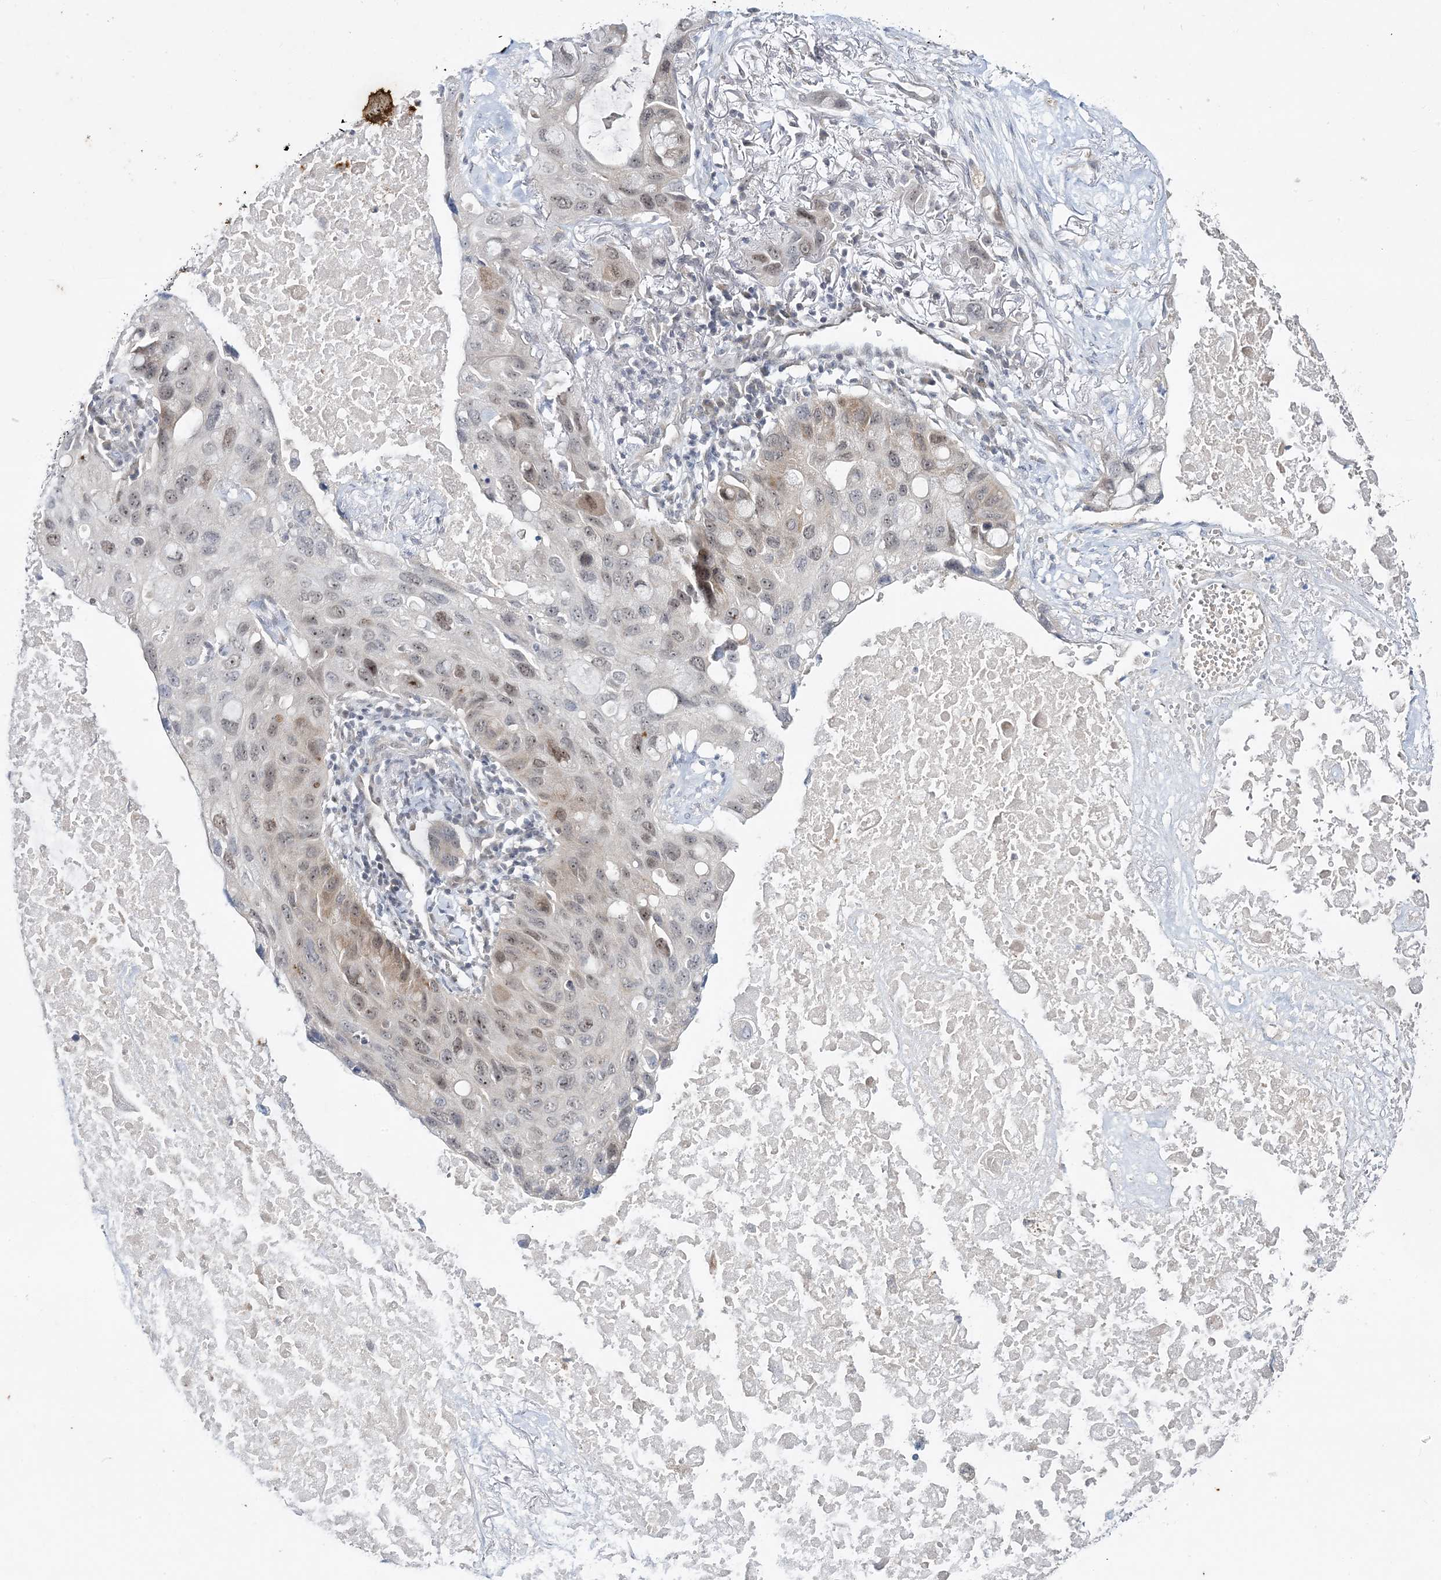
{"staining": {"intensity": "weak", "quantity": "25%-75%", "location": "cytoplasmic/membranous,nuclear"}, "tissue": "lung cancer", "cell_type": "Tumor cells", "image_type": "cancer", "snomed": [{"axis": "morphology", "description": "Squamous cell carcinoma, NOS"}, {"axis": "topography", "description": "Lung"}], "caption": "Lung squamous cell carcinoma tissue exhibits weak cytoplasmic/membranous and nuclear expression in approximately 25%-75% of tumor cells, visualized by immunohistochemistry.", "gene": "LEXM", "patient": {"sex": "female", "age": 73}}